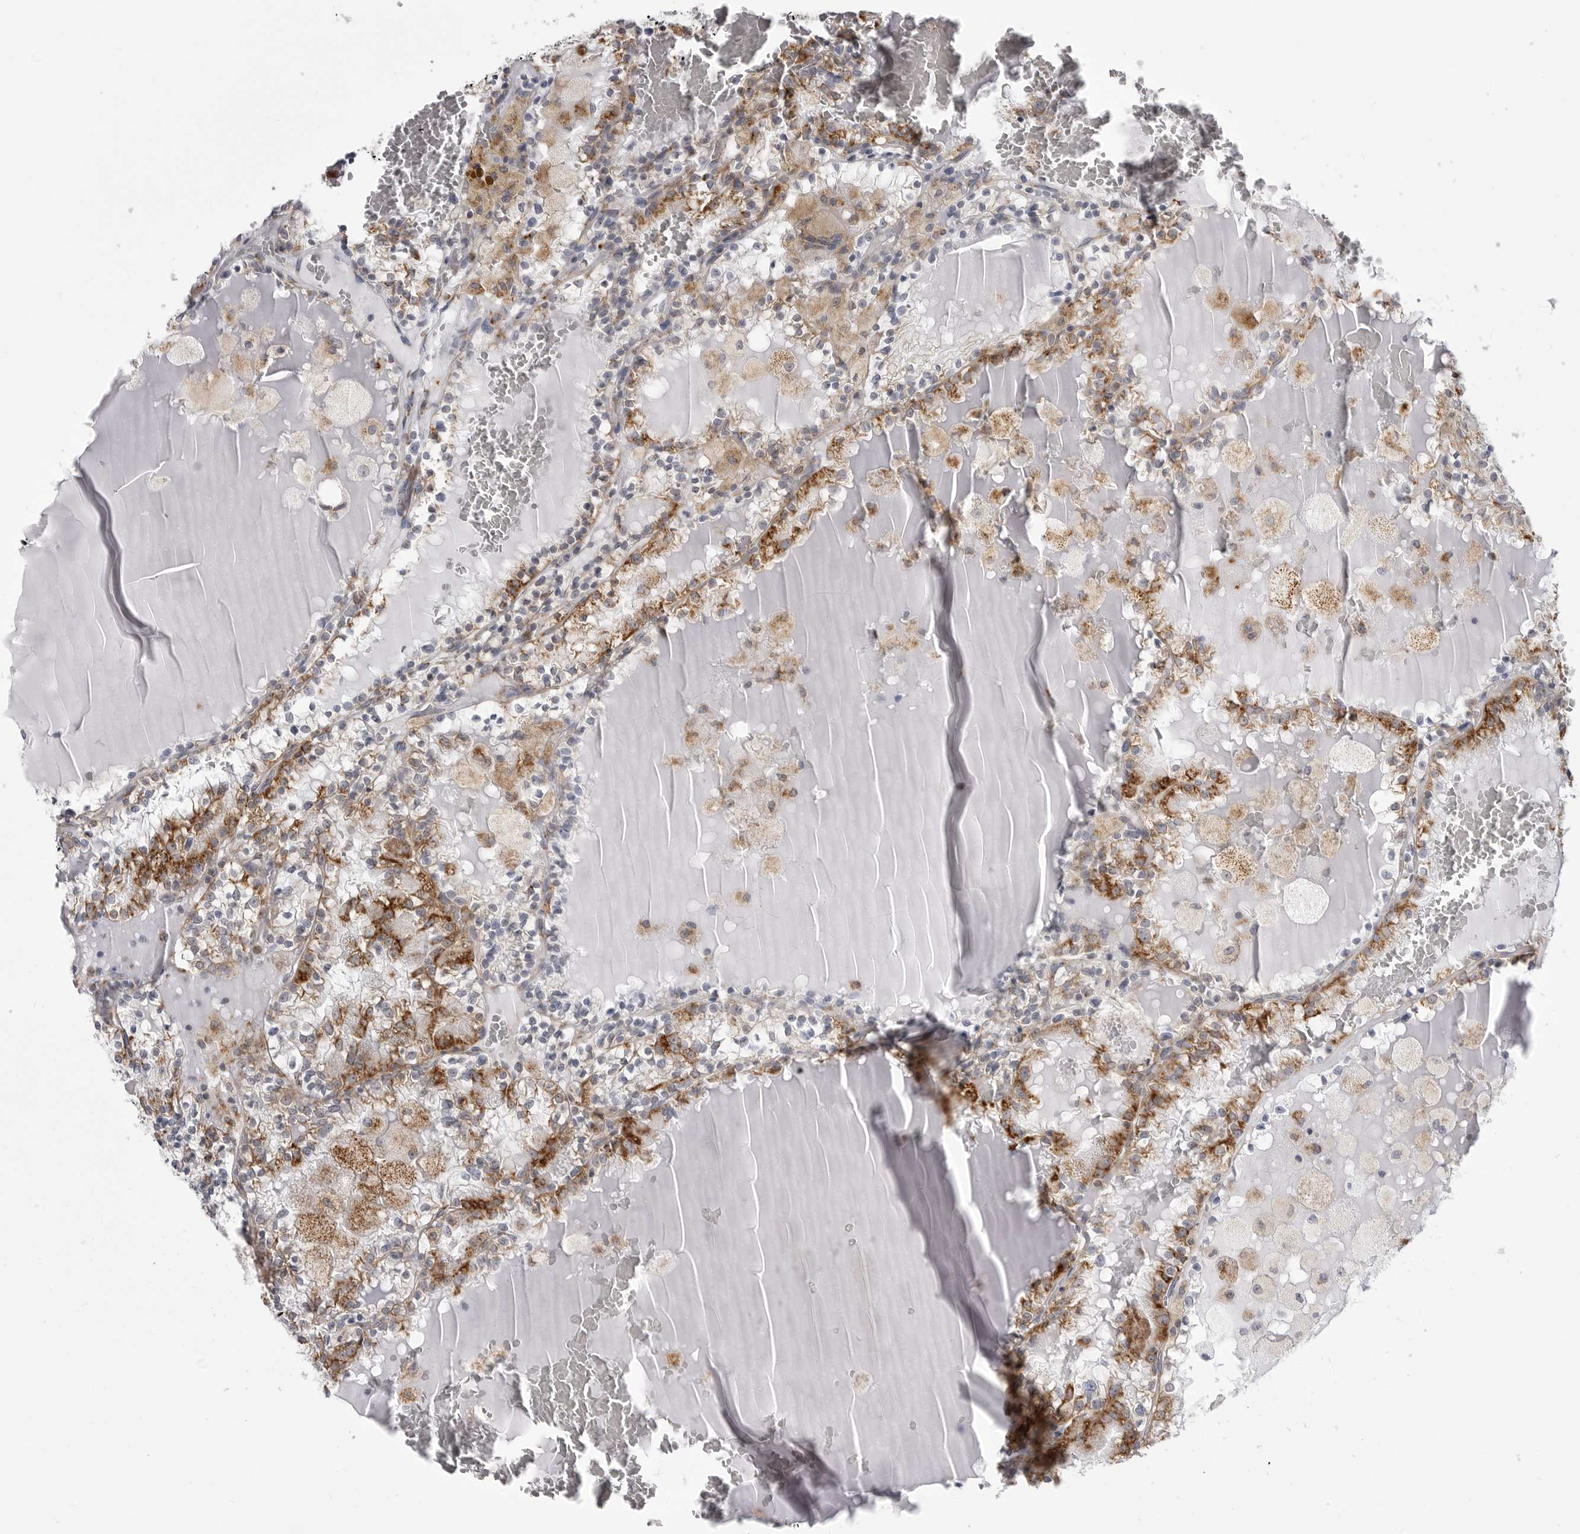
{"staining": {"intensity": "moderate", "quantity": ">75%", "location": "cytoplasmic/membranous"}, "tissue": "renal cancer", "cell_type": "Tumor cells", "image_type": "cancer", "snomed": [{"axis": "morphology", "description": "Adenocarcinoma, NOS"}, {"axis": "topography", "description": "Kidney"}], "caption": "This micrograph demonstrates renal adenocarcinoma stained with immunohistochemistry to label a protein in brown. The cytoplasmic/membranous of tumor cells show moderate positivity for the protein. Nuclei are counter-stained blue.", "gene": "FH", "patient": {"sex": "female", "age": 56}}